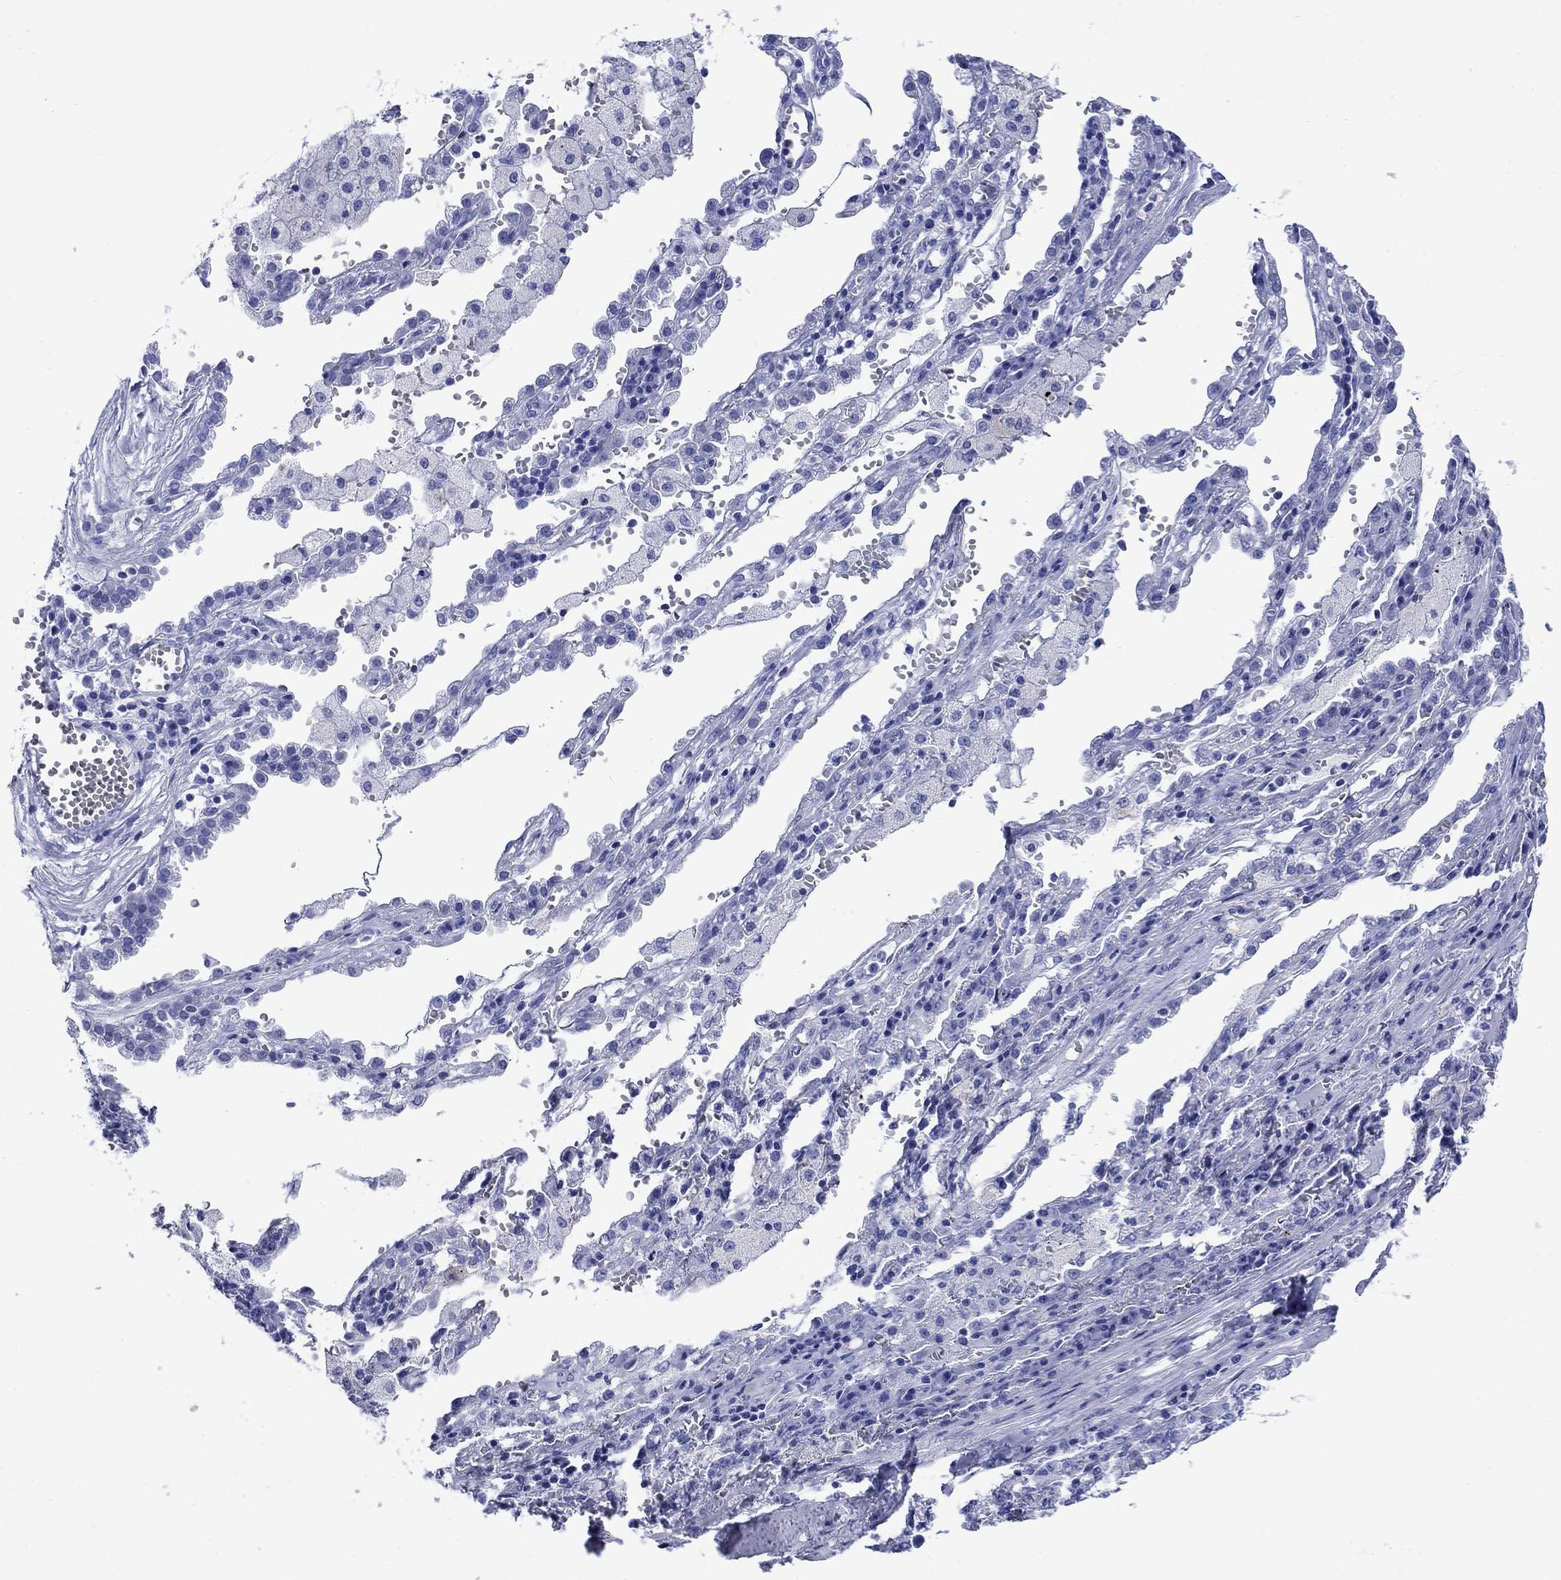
{"staining": {"intensity": "negative", "quantity": "none", "location": "none"}, "tissue": "lung cancer", "cell_type": "Tumor cells", "image_type": "cancer", "snomed": [{"axis": "morphology", "description": "Adenocarcinoma, NOS"}, {"axis": "topography", "description": "Lung"}], "caption": "Image shows no significant protein positivity in tumor cells of adenocarcinoma (lung).", "gene": "SLC1A2", "patient": {"sex": "male", "age": 57}}